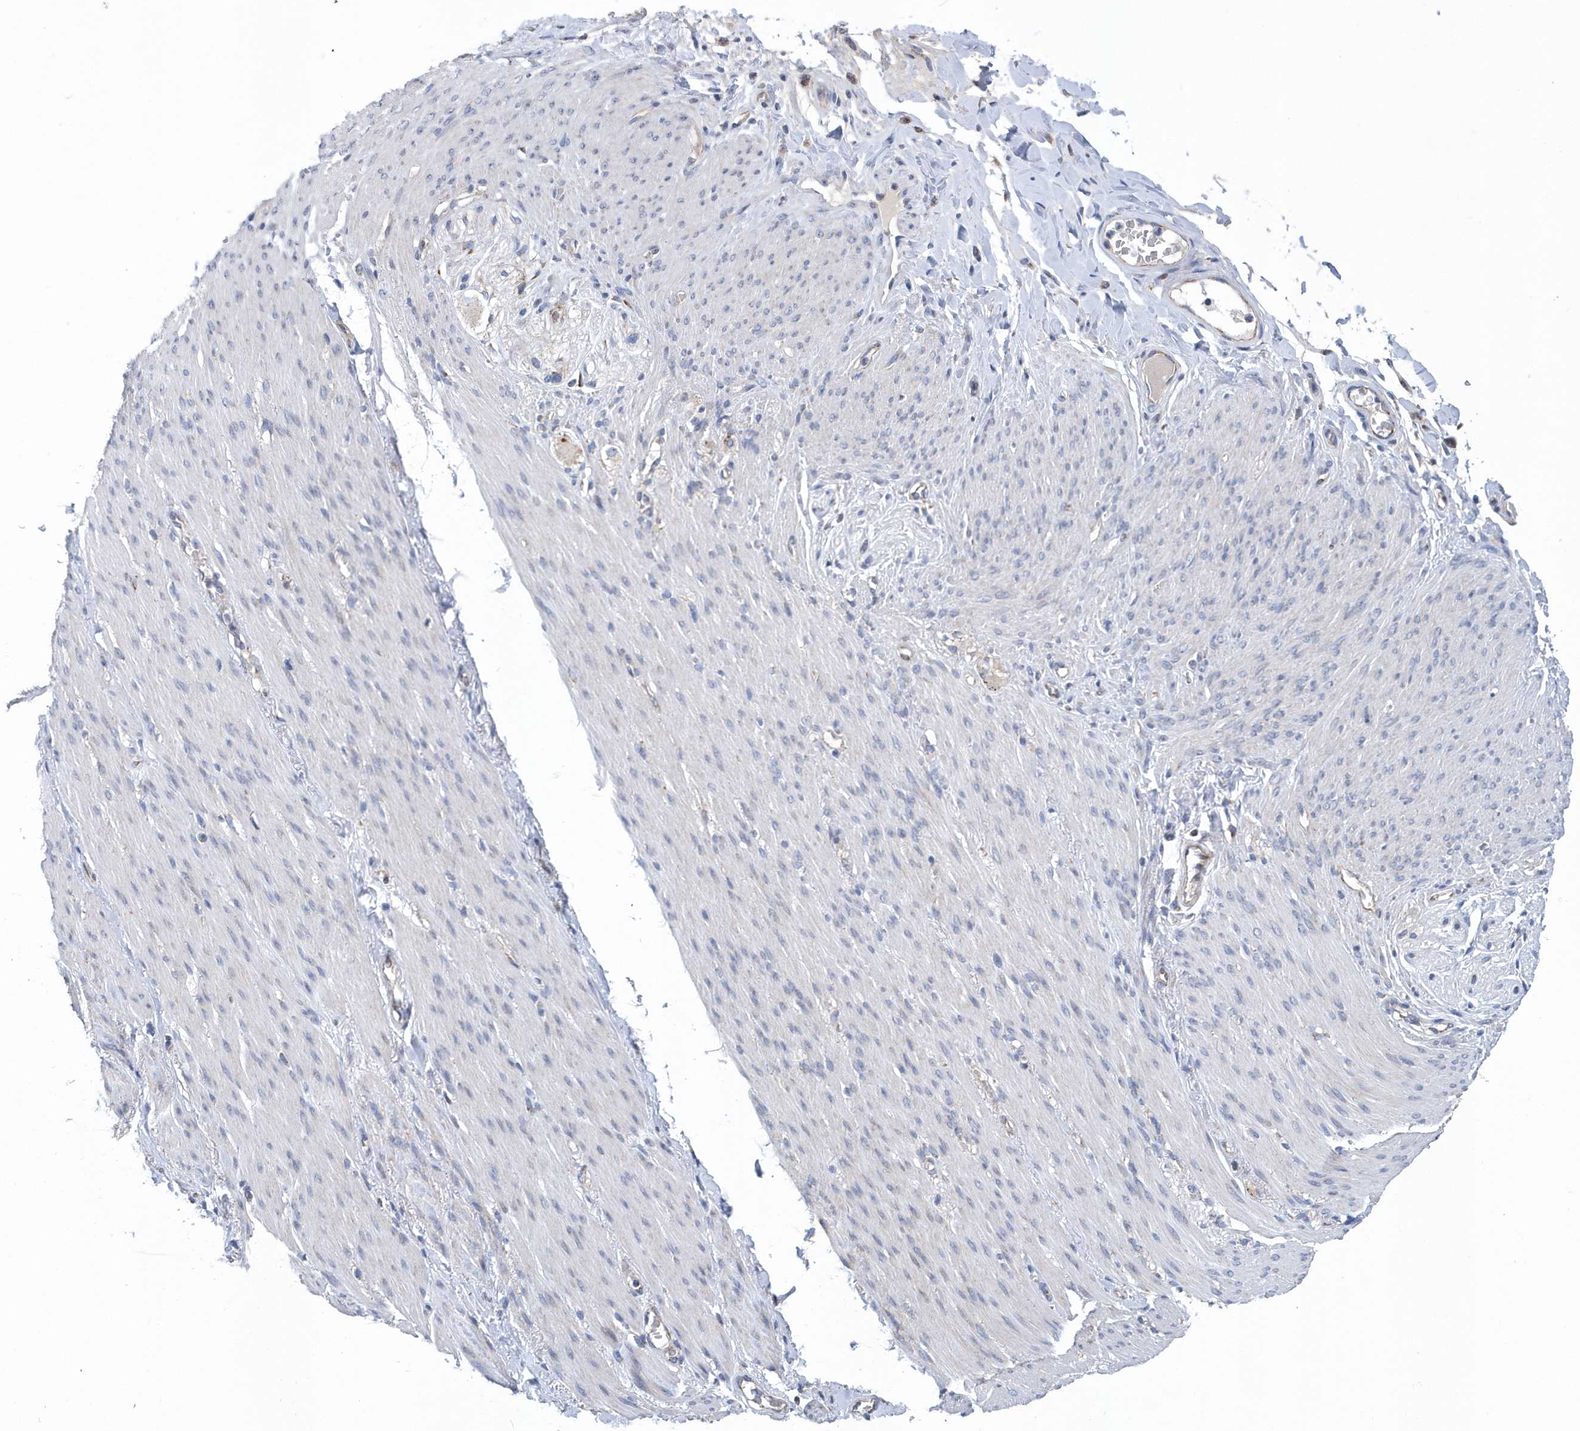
{"staining": {"intensity": "negative", "quantity": "none", "location": "none"}, "tissue": "adipose tissue", "cell_type": "Adipocytes", "image_type": "normal", "snomed": [{"axis": "morphology", "description": "Normal tissue, NOS"}, {"axis": "topography", "description": "Colon"}, {"axis": "topography", "description": "Peripheral nerve tissue"}], "caption": "Adipocytes show no significant protein positivity in unremarkable adipose tissue. (Brightfield microscopy of DAB (3,3'-diaminobenzidine) immunohistochemistry (IHC) at high magnification).", "gene": "VWA5B2", "patient": {"sex": "female", "age": 61}}